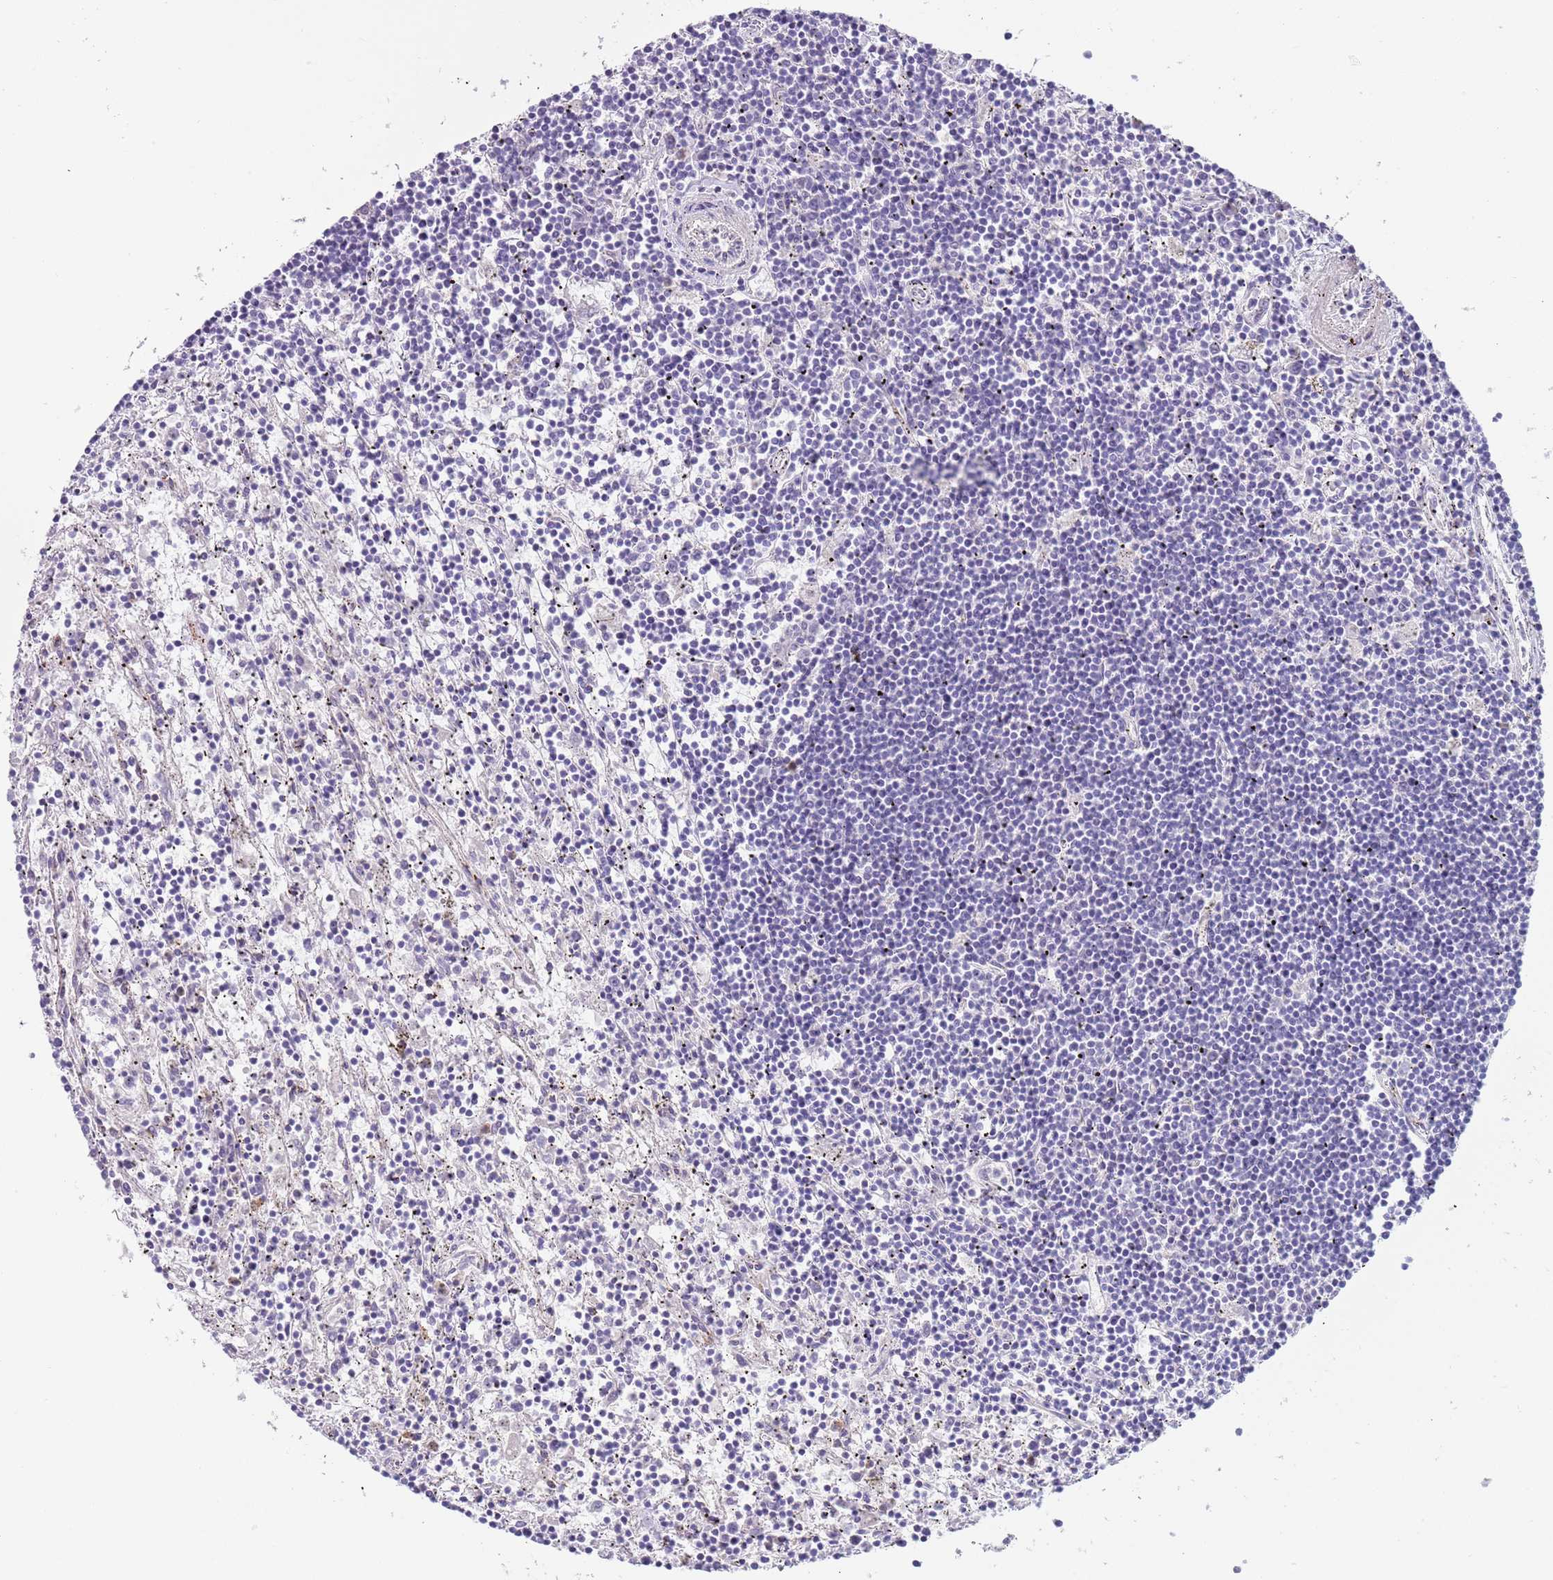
{"staining": {"intensity": "negative", "quantity": "none", "location": "none"}, "tissue": "lymphoma", "cell_type": "Tumor cells", "image_type": "cancer", "snomed": [{"axis": "morphology", "description": "Malignant lymphoma, non-Hodgkin's type, Low grade"}, {"axis": "topography", "description": "Spleen"}], "caption": "Malignant lymphoma, non-Hodgkin's type (low-grade) was stained to show a protein in brown. There is no significant expression in tumor cells. The staining was performed using DAB (3,3'-diaminobenzidine) to visualize the protein expression in brown, while the nuclei were stained in blue with hematoxylin (Magnification: 20x).", "gene": "LRRN3", "patient": {"sex": "male", "age": 76}}